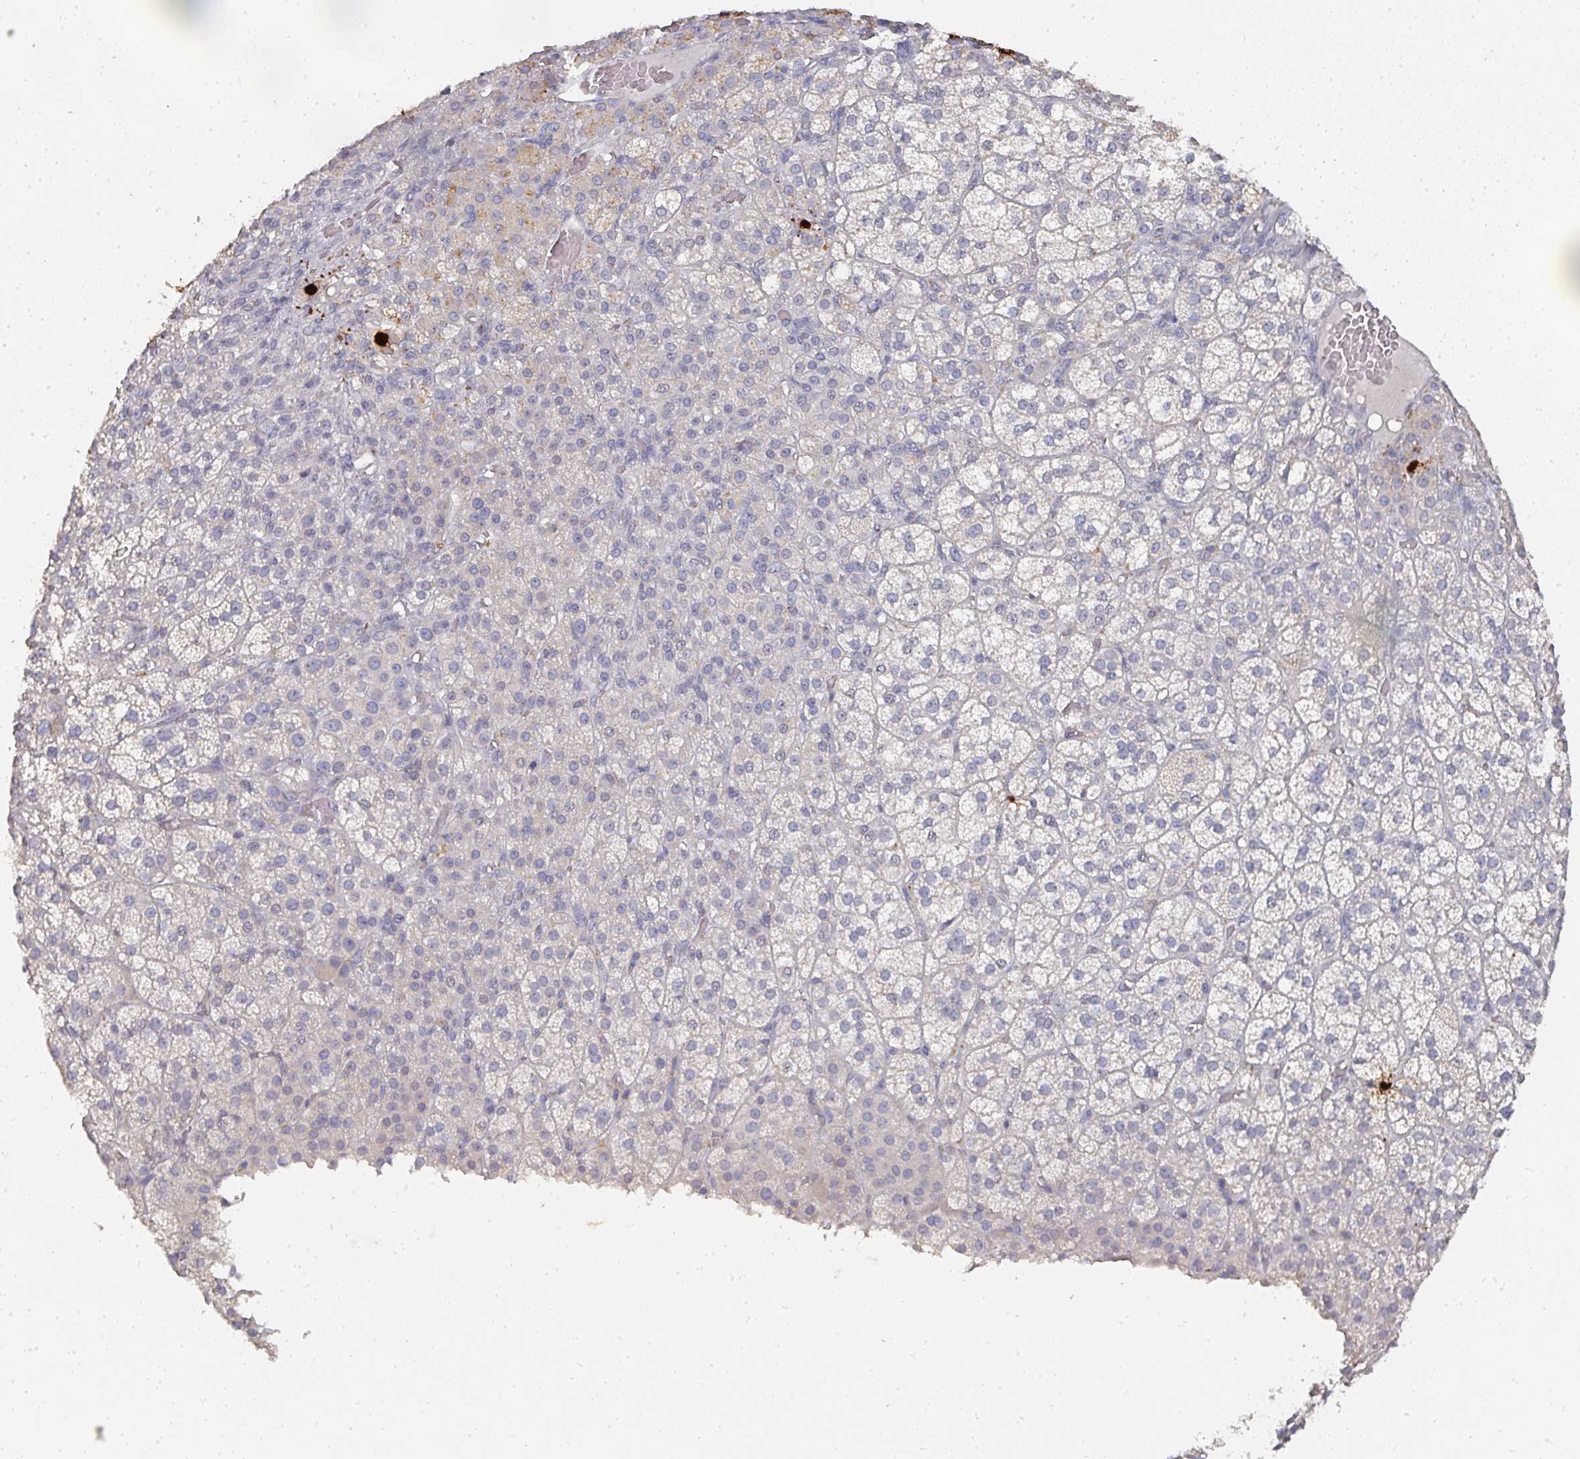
{"staining": {"intensity": "moderate", "quantity": "<25%", "location": "cytoplasmic/membranous"}, "tissue": "adrenal gland", "cell_type": "Glandular cells", "image_type": "normal", "snomed": [{"axis": "morphology", "description": "Normal tissue, NOS"}, {"axis": "topography", "description": "Adrenal gland"}], "caption": "A high-resolution image shows immunohistochemistry (IHC) staining of benign adrenal gland, which shows moderate cytoplasmic/membranous expression in about <25% of glandular cells. (DAB (3,3'-diaminobenzidine) = brown stain, brightfield microscopy at high magnification).", "gene": "CAMP", "patient": {"sex": "female", "age": 60}}